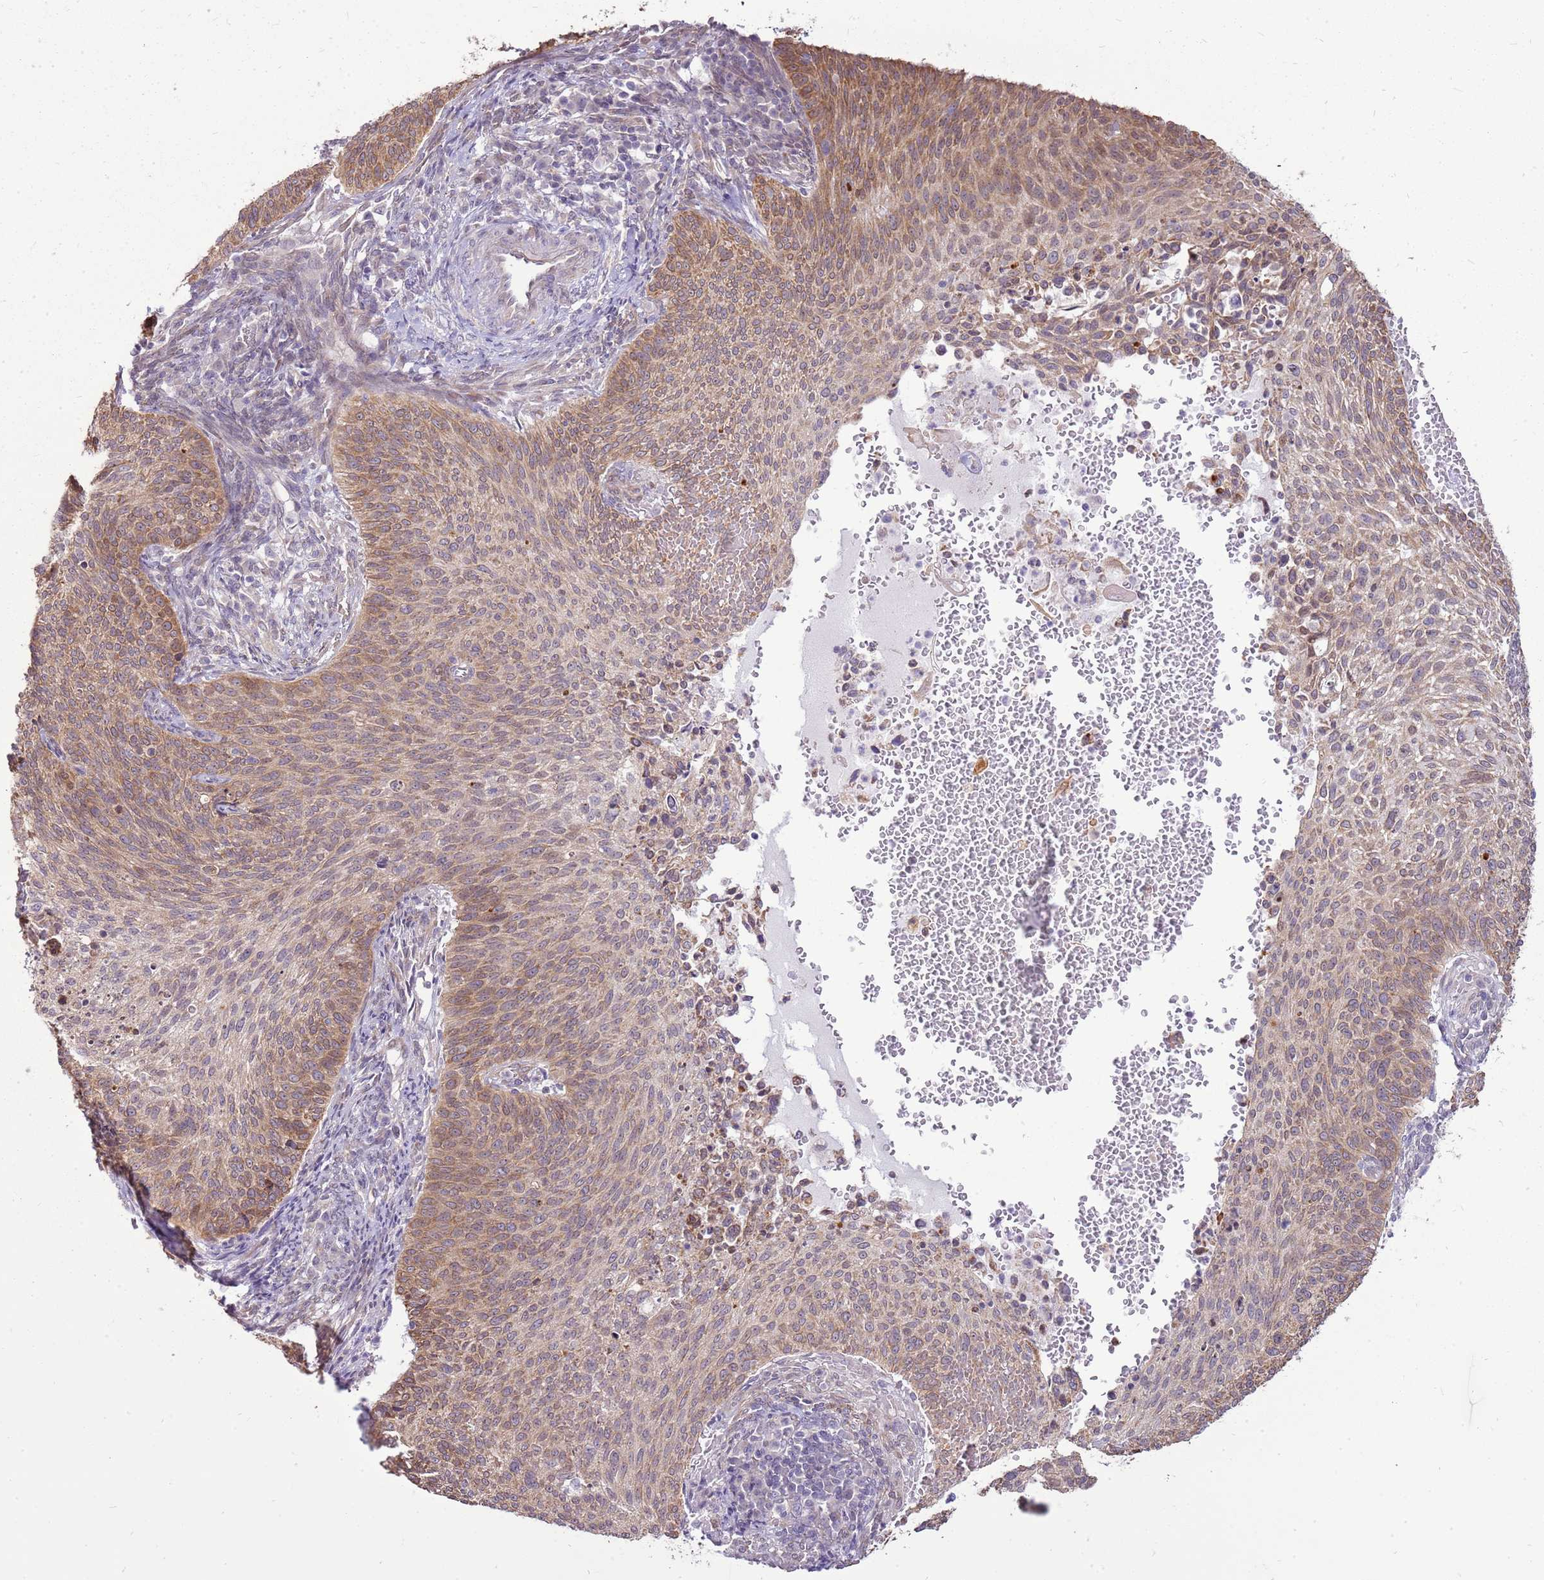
{"staining": {"intensity": "moderate", "quantity": ">75%", "location": "cytoplasmic/membranous"}, "tissue": "cervical cancer", "cell_type": "Tumor cells", "image_type": "cancer", "snomed": [{"axis": "morphology", "description": "Squamous cell carcinoma, NOS"}, {"axis": "topography", "description": "Cervix"}], "caption": "Protein staining exhibits moderate cytoplasmic/membranous positivity in approximately >75% of tumor cells in cervical squamous cell carcinoma.", "gene": "UGGT2", "patient": {"sex": "female", "age": 70}}